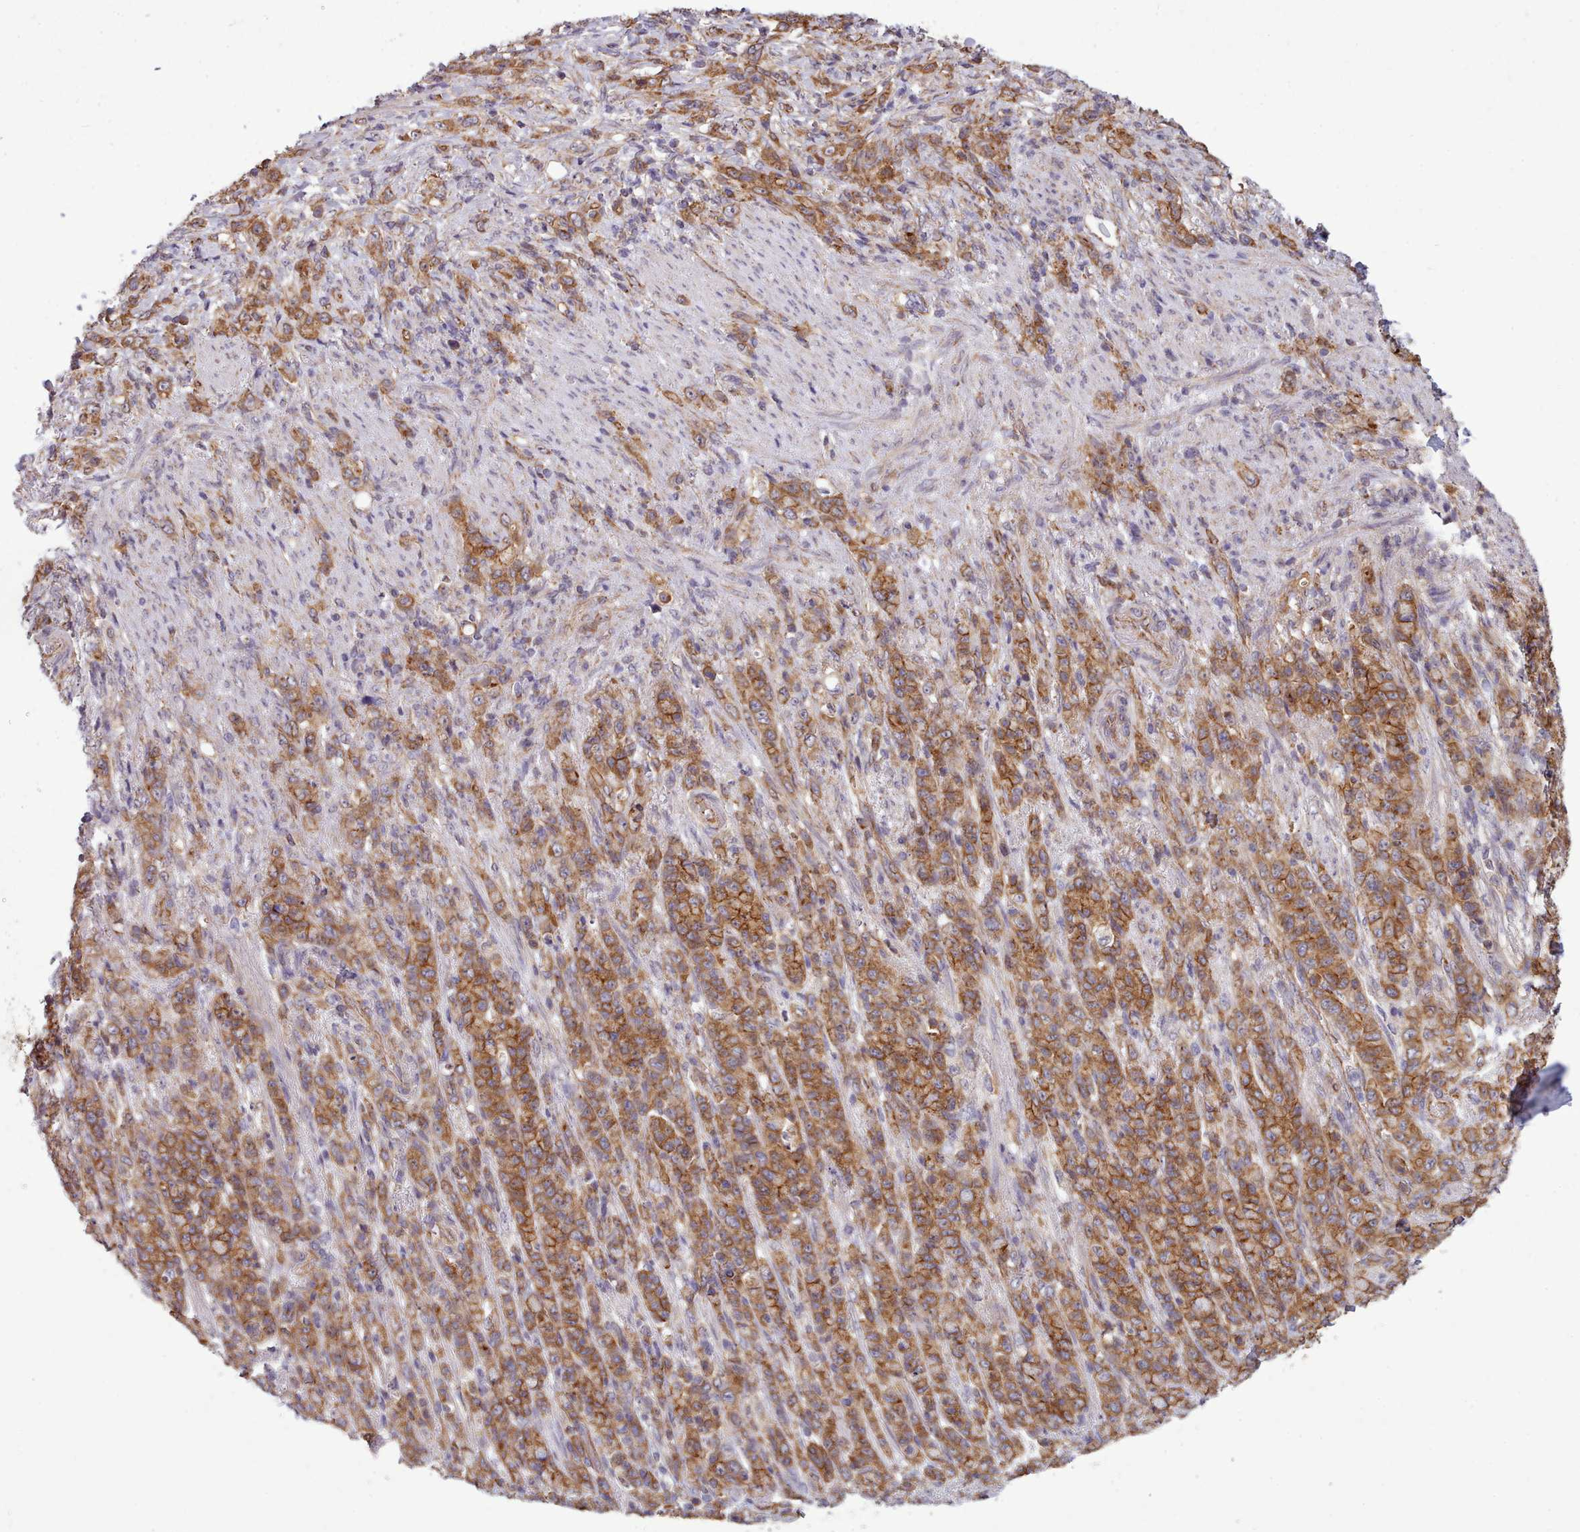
{"staining": {"intensity": "moderate", "quantity": ">75%", "location": "cytoplasmic/membranous"}, "tissue": "stomach cancer", "cell_type": "Tumor cells", "image_type": "cancer", "snomed": [{"axis": "morphology", "description": "Adenocarcinoma, NOS"}, {"axis": "topography", "description": "Stomach"}], "caption": "Human stomach cancer stained with a protein marker reveals moderate staining in tumor cells.", "gene": "MRPL46", "patient": {"sex": "female", "age": 79}}